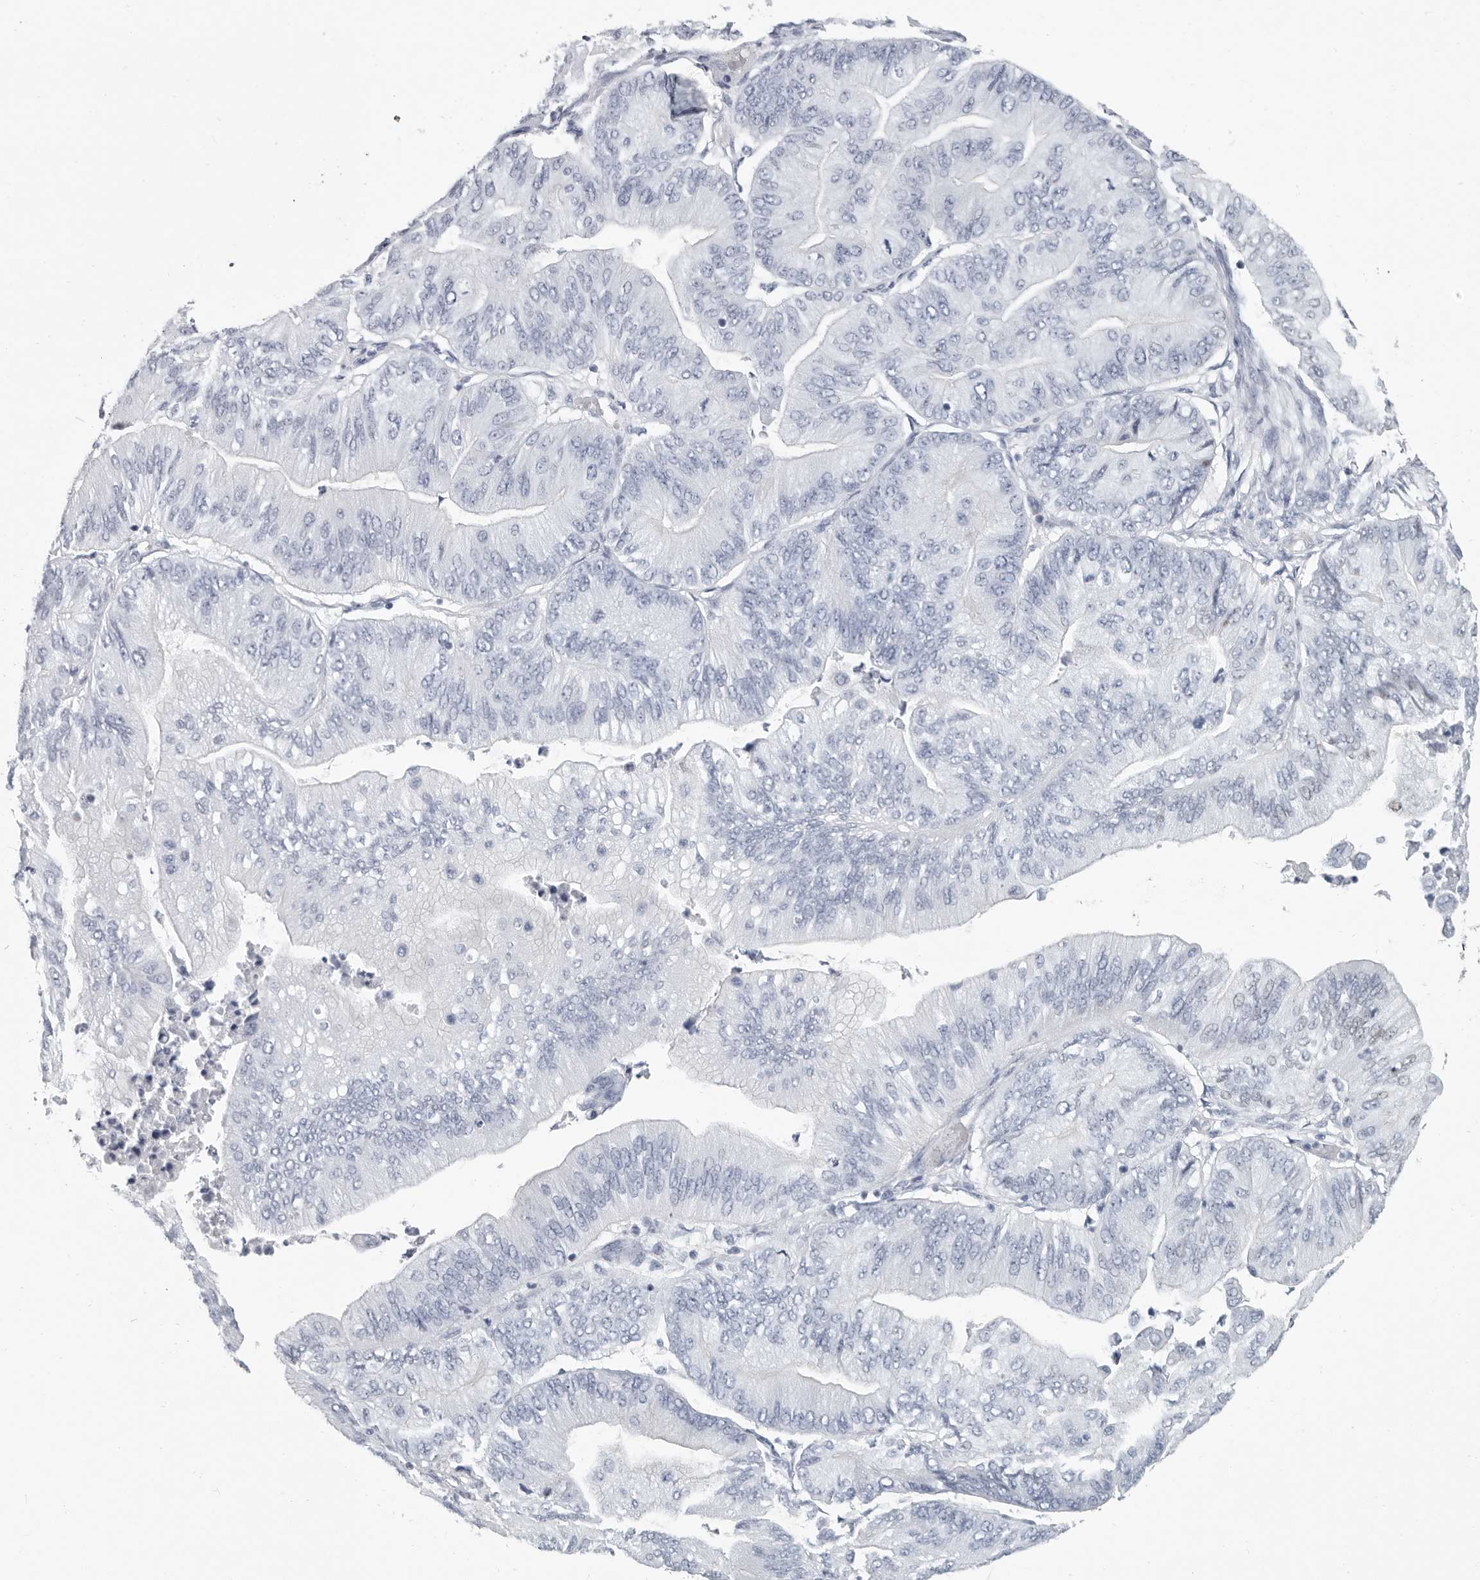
{"staining": {"intensity": "negative", "quantity": "none", "location": "none"}, "tissue": "ovarian cancer", "cell_type": "Tumor cells", "image_type": "cancer", "snomed": [{"axis": "morphology", "description": "Cystadenocarcinoma, mucinous, NOS"}, {"axis": "topography", "description": "Ovary"}], "caption": "An image of mucinous cystadenocarcinoma (ovarian) stained for a protein exhibits no brown staining in tumor cells.", "gene": "WRAP73", "patient": {"sex": "female", "age": 61}}